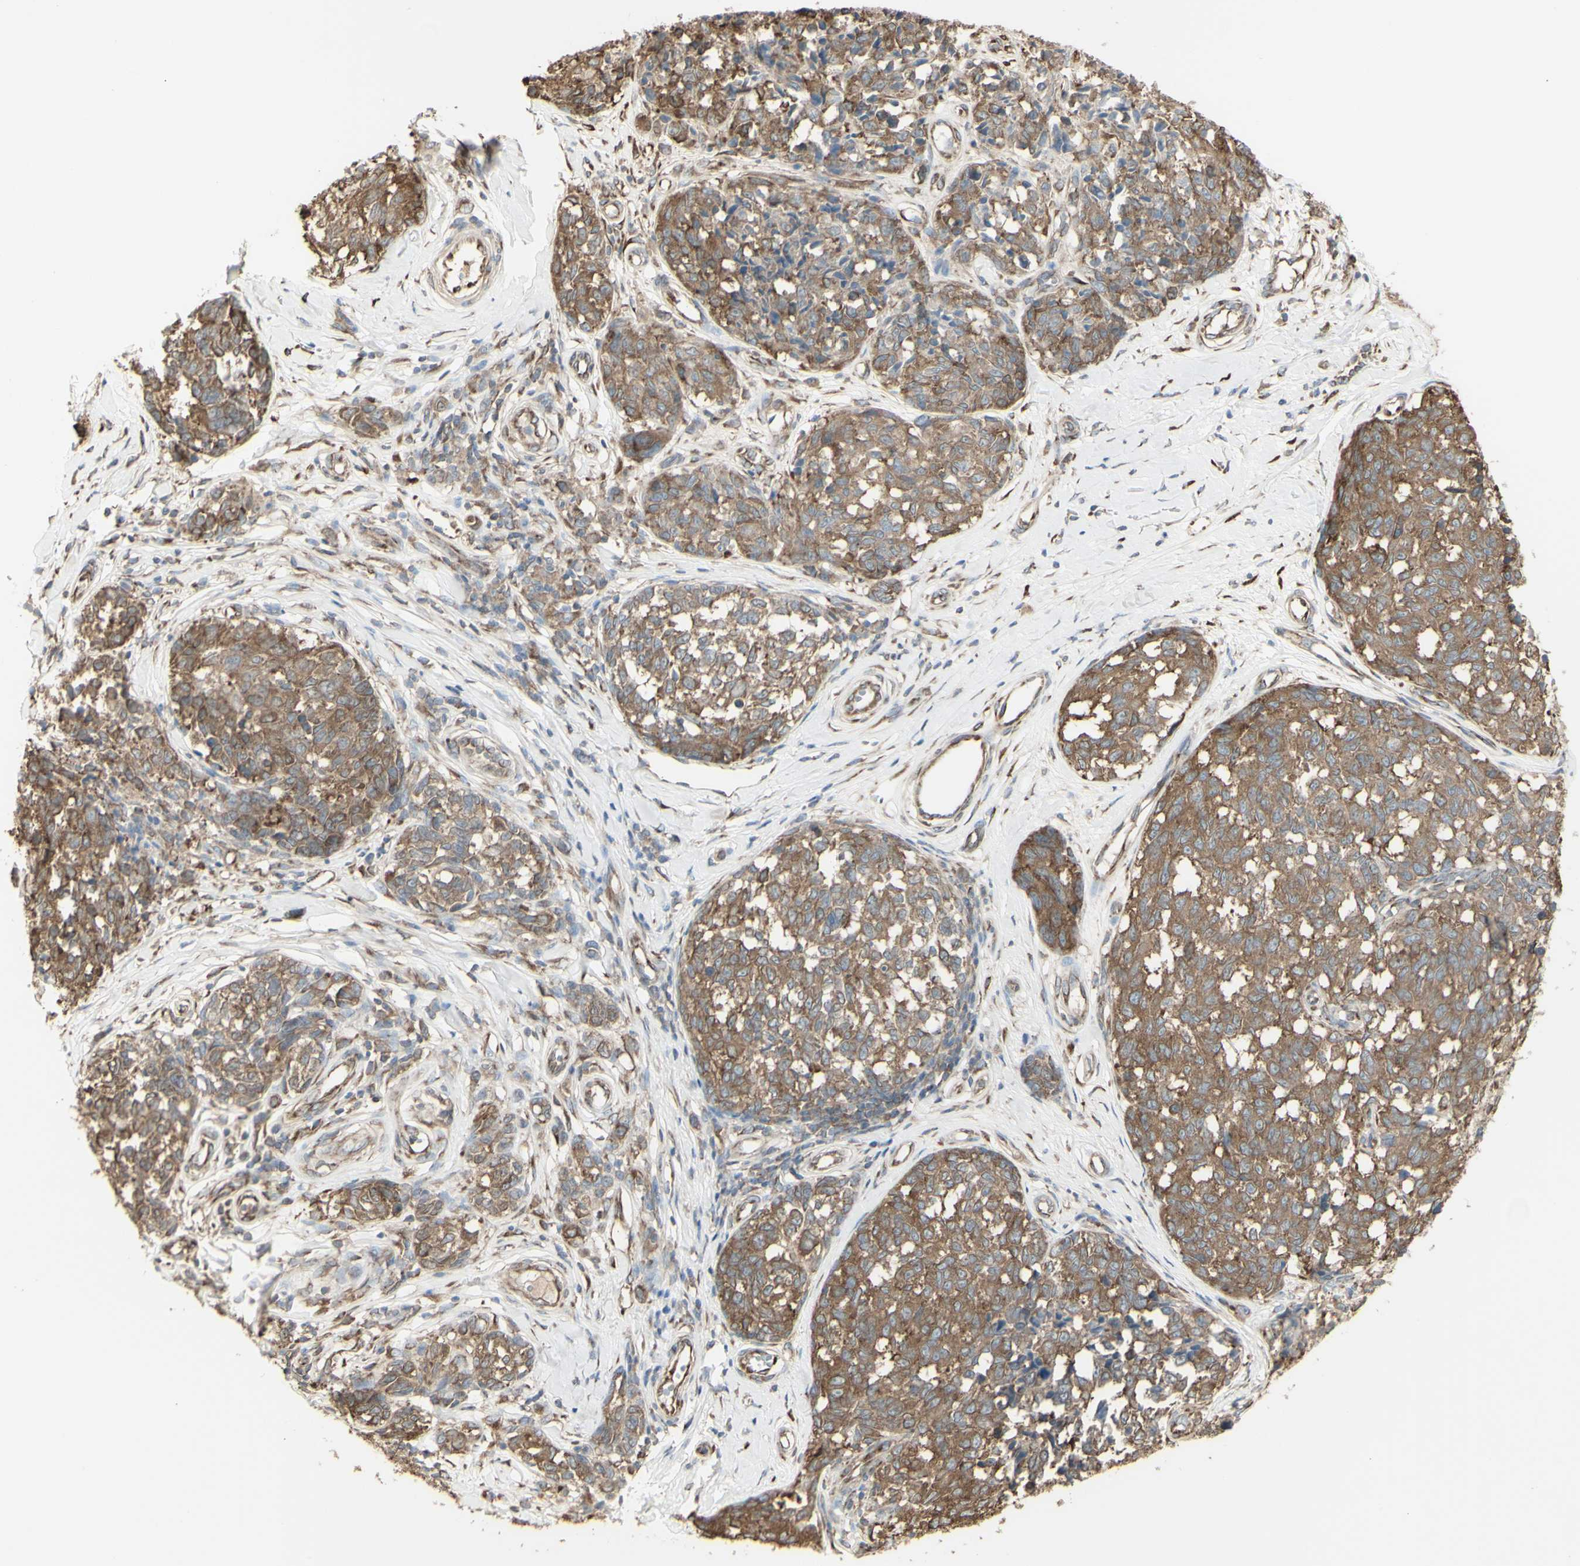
{"staining": {"intensity": "moderate", "quantity": ">75%", "location": "cytoplasmic/membranous"}, "tissue": "melanoma", "cell_type": "Tumor cells", "image_type": "cancer", "snomed": [{"axis": "morphology", "description": "Malignant melanoma, NOS"}, {"axis": "topography", "description": "Skin"}], "caption": "Immunohistochemical staining of melanoma displays medium levels of moderate cytoplasmic/membranous protein staining in approximately >75% of tumor cells. (DAB IHC with brightfield microscopy, high magnification).", "gene": "EEF1B2", "patient": {"sex": "female", "age": 64}}